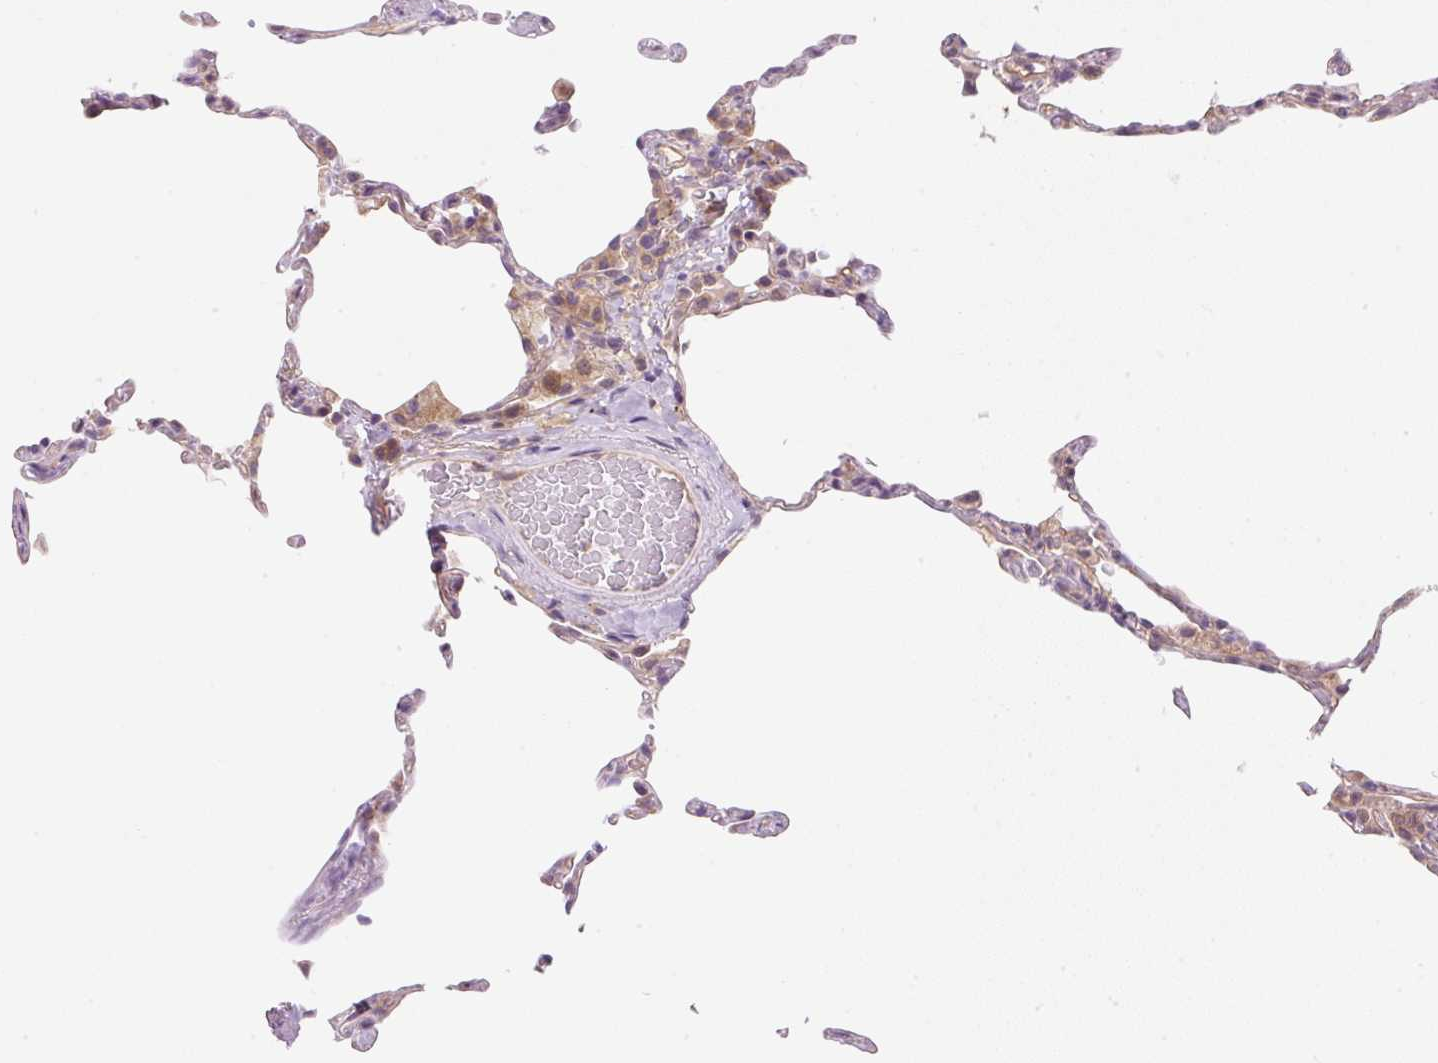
{"staining": {"intensity": "weak", "quantity": "25%-75%", "location": "cytoplasmic/membranous"}, "tissue": "lung", "cell_type": "Alveolar cells", "image_type": "normal", "snomed": [{"axis": "morphology", "description": "Normal tissue, NOS"}, {"axis": "topography", "description": "Lung"}], "caption": "An immunohistochemistry (IHC) image of benign tissue is shown. Protein staining in brown shows weak cytoplasmic/membranous positivity in lung within alveolar cells.", "gene": "OMA1", "patient": {"sex": "female", "age": 57}}